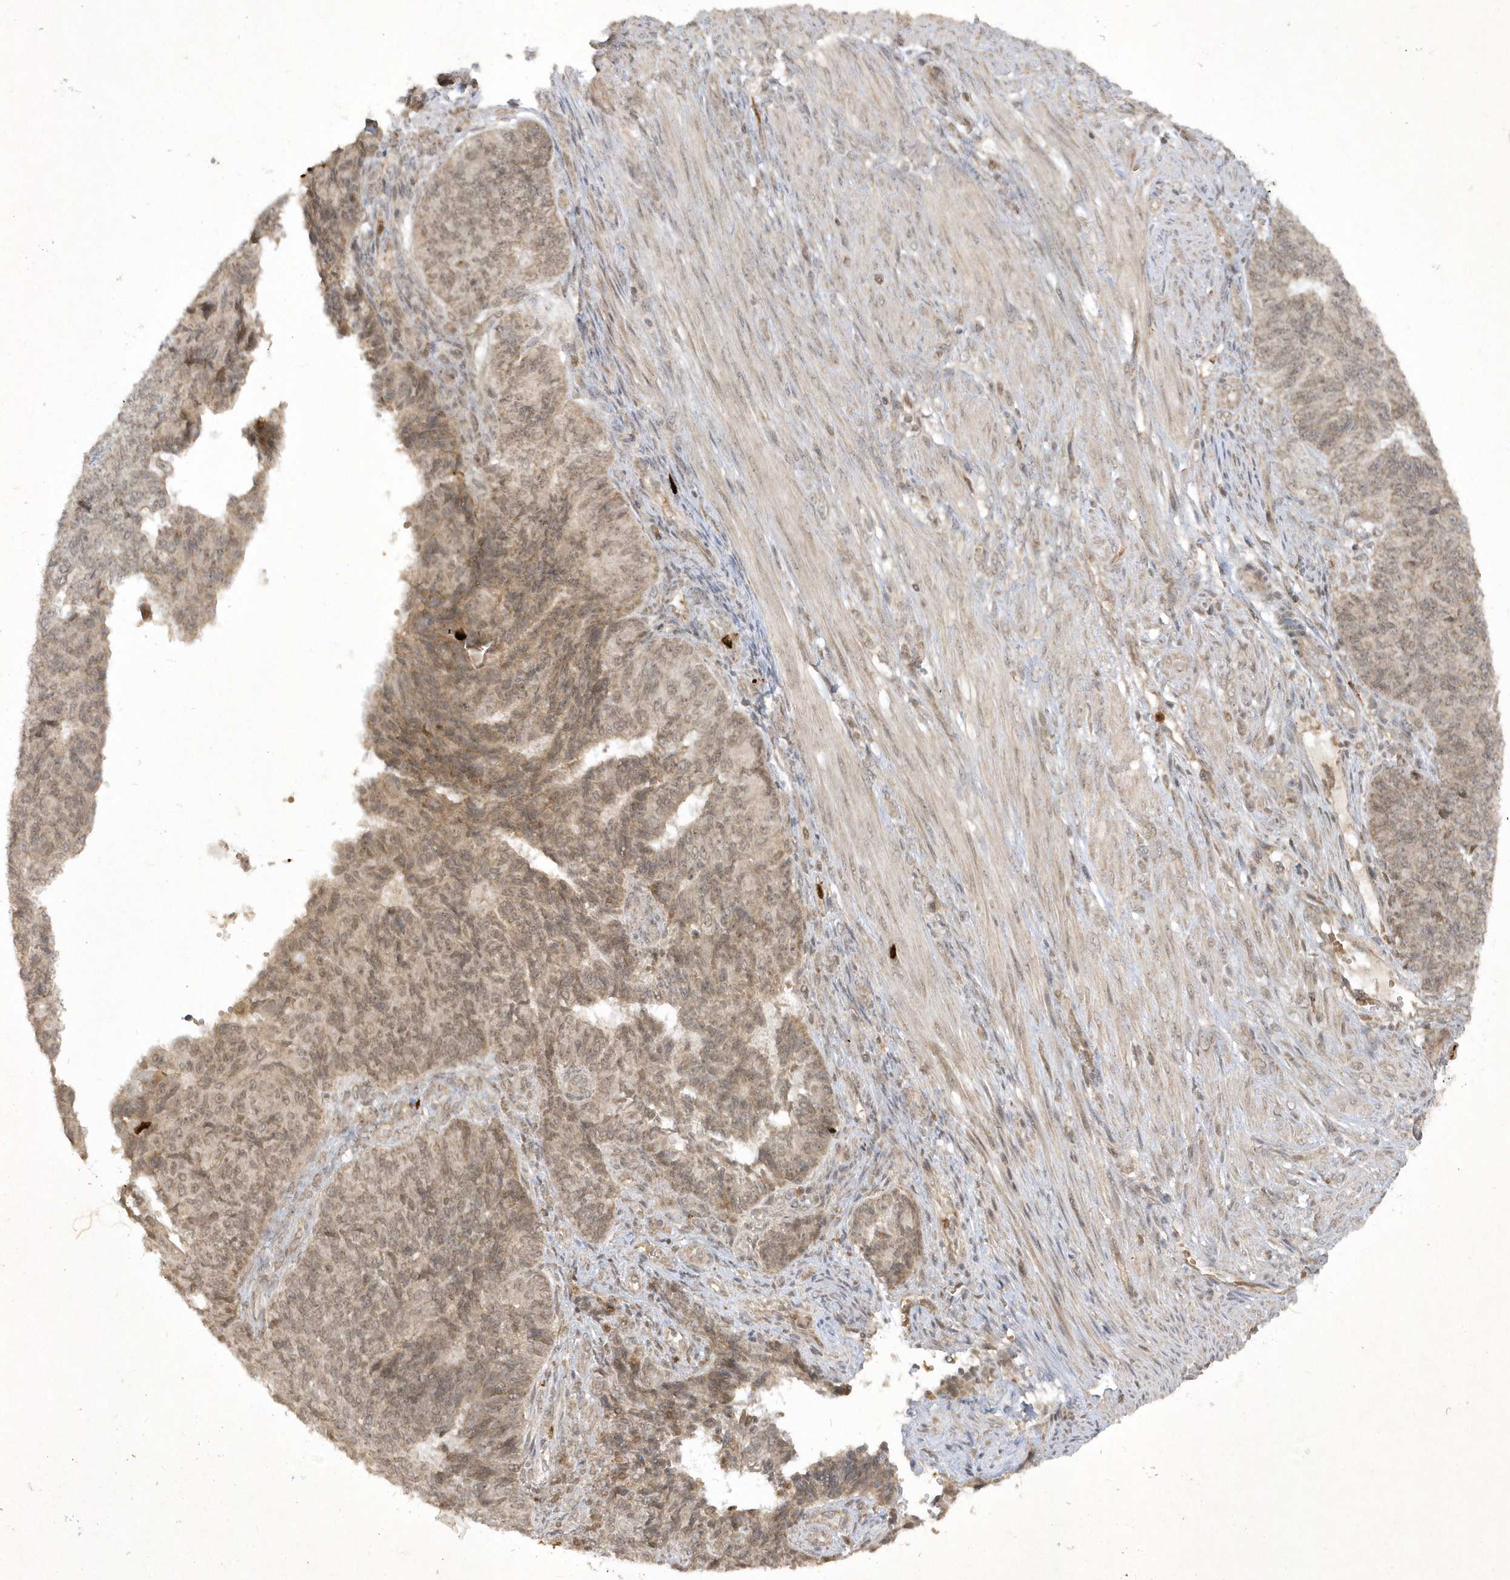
{"staining": {"intensity": "weak", "quantity": ">75%", "location": "cytoplasmic/membranous"}, "tissue": "endometrial cancer", "cell_type": "Tumor cells", "image_type": "cancer", "snomed": [{"axis": "morphology", "description": "Adenocarcinoma, NOS"}, {"axis": "topography", "description": "Endometrium"}], "caption": "An immunohistochemistry (IHC) image of tumor tissue is shown. Protein staining in brown shows weak cytoplasmic/membranous positivity in endometrial adenocarcinoma within tumor cells.", "gene": "ZNF213", "patient": {"sex": "female", "age": 32}}